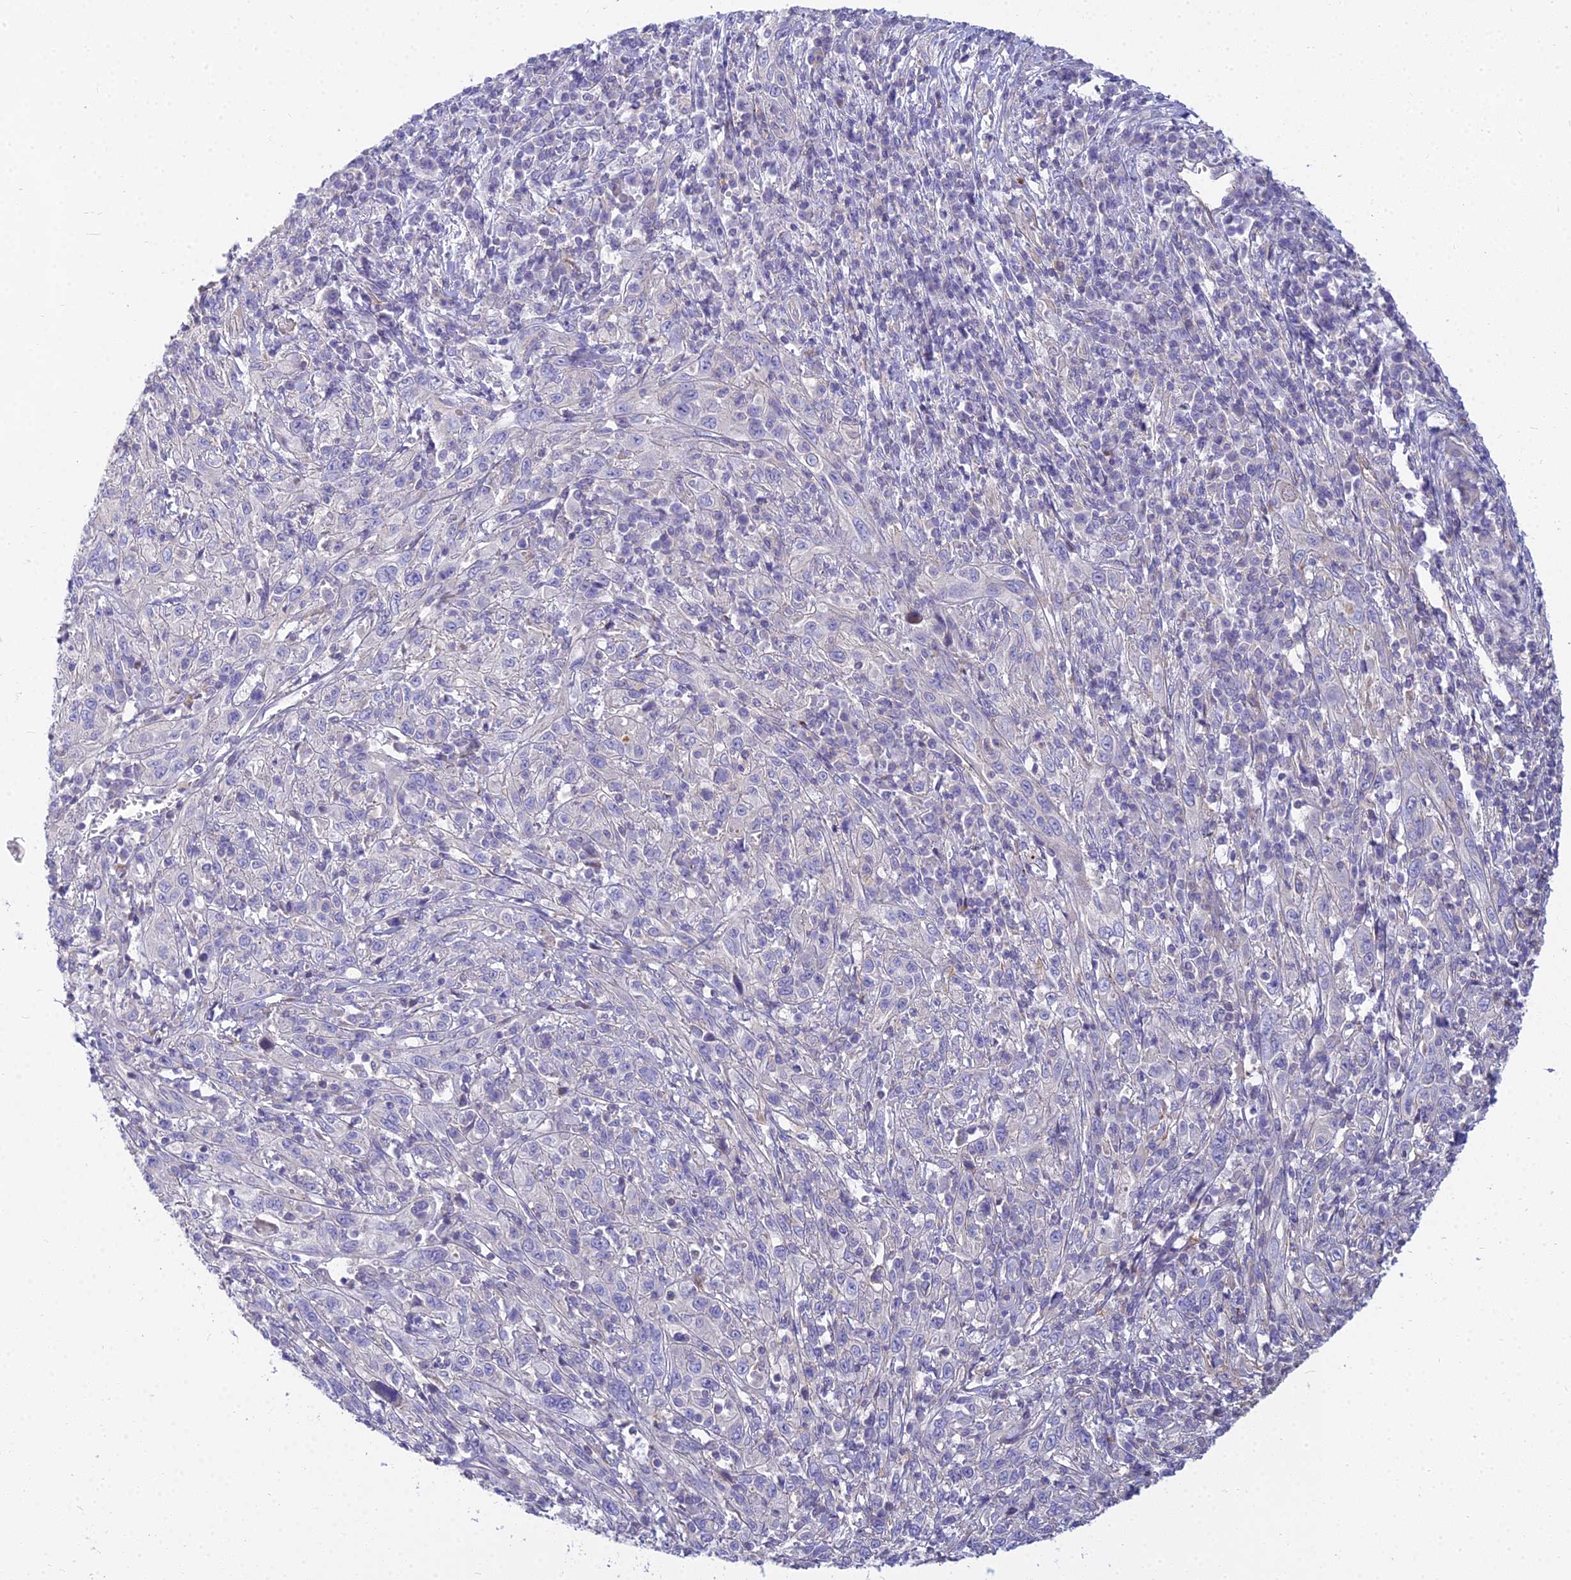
{"staining": {"intensity": "negative", "quantity": "none", "location": "none"}, "tissue": "cervical cancer", "cell_type": "Tumor cells", "image_type": "cancer", "snomed": [{"axis": "morphology", "description": "Squamous cell carcinoma, NOS"}, {"axis": "topography", "description": "Cervix"}], "caption": "There is no significant positivity in tumor cells of squamous cell carcinoma (cervical).", "gene": "SMIM24", "patient": {"sex": "female", "age": 46}}